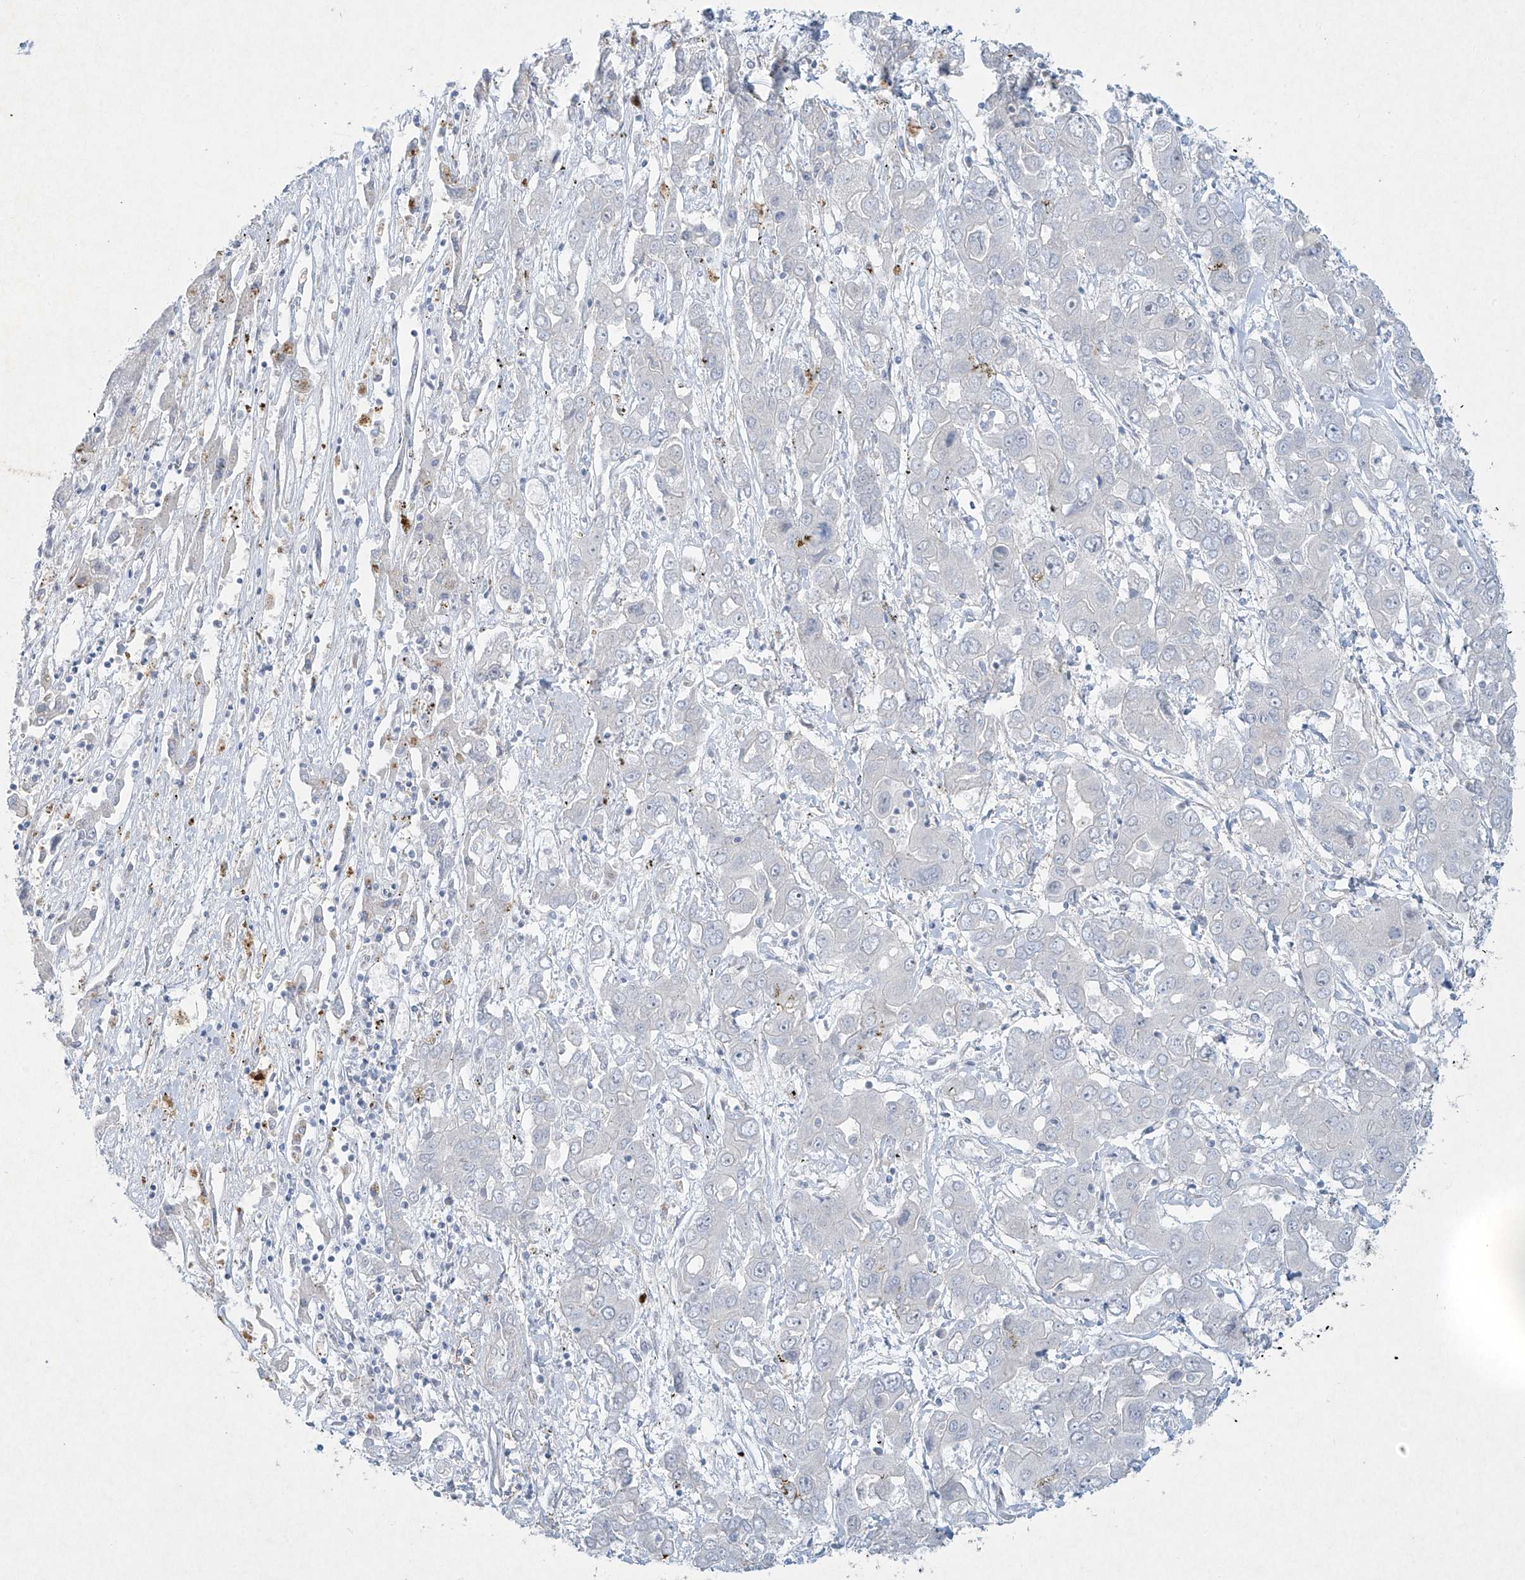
{"staining": {"intensity": "negative", "quantity": "none", "location": "none"}, "tissue": "liver cancer", "cell_type": "Tumor cells", "image_type": "cancer", "snomed": [{"axis": "morphology", "description": "Cholangiocarcinoma"}, {"axis": "topography", "description": "Liver"}], "caption": "Protein analysis of liver cholangiocarcinoma displays no significant staining in tumor cells.", "gene": "PAX6", "patient": {"sex": "male", "age": 67}}